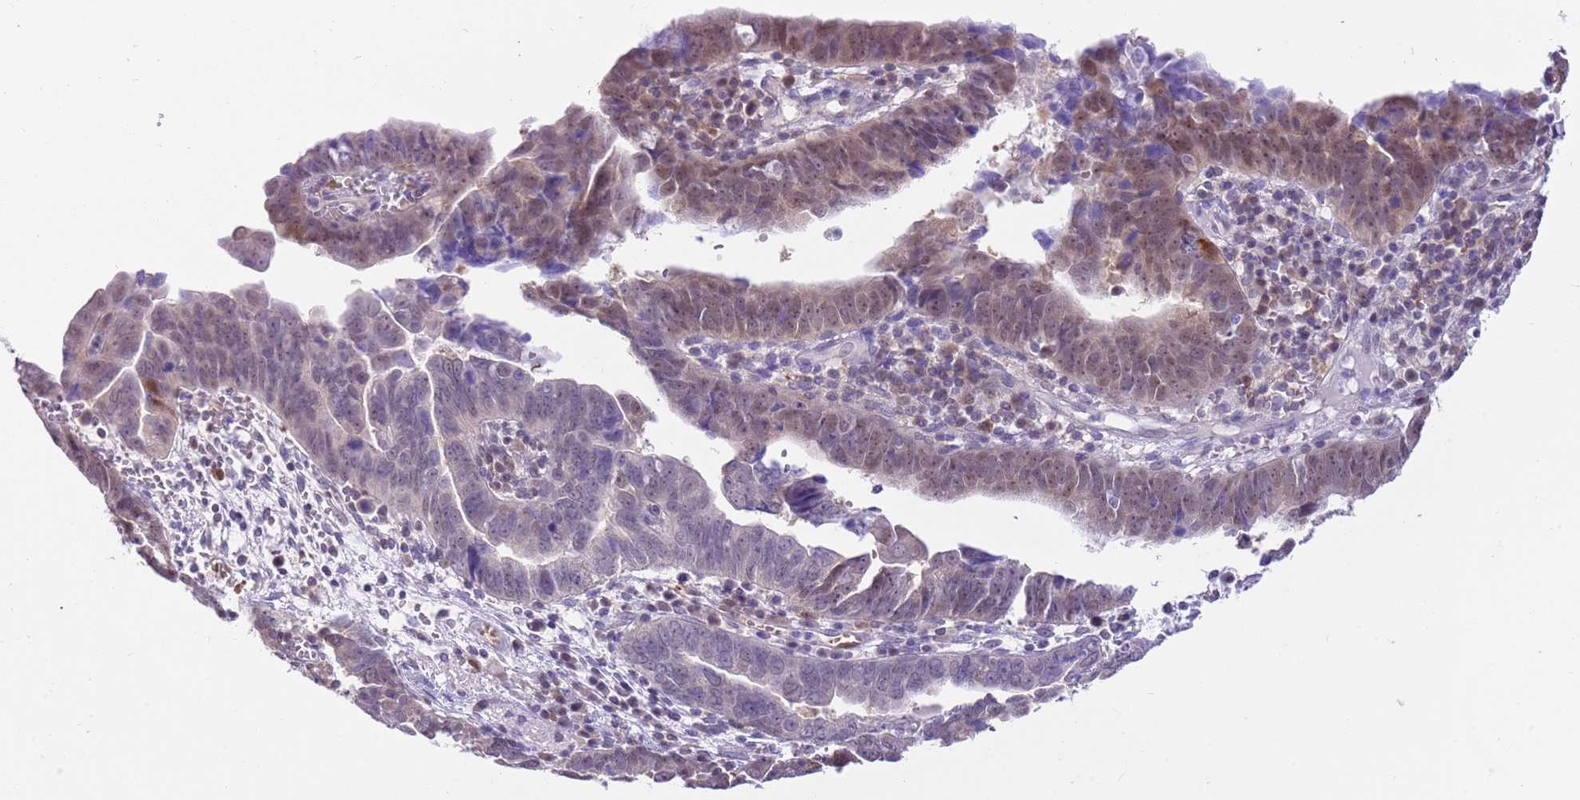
{"staining": {"intensity": "weak", "quantity": "25%-75%", "location": "cytoplasmic/membranous,nuclear"}, "tissue": "endometrial cancer", "cell_type": "Tumor cells", "image_type": "cancer", "snomed": [{"axis": "morphology", "description": "Adenocarcinoma, NOS"}, {"axis": "topography", "description": "Endometrium"}], "caption": "About 25%-75% of tumor cells in human adenocarcinoma (endometrial) demonstrate weak cytoplasmic/membranous and nuclear protein positivity as visualized by brown immunohistochemical staining.", "gene": "DDI2", "patient": {"sex": "female", "age": 75}}